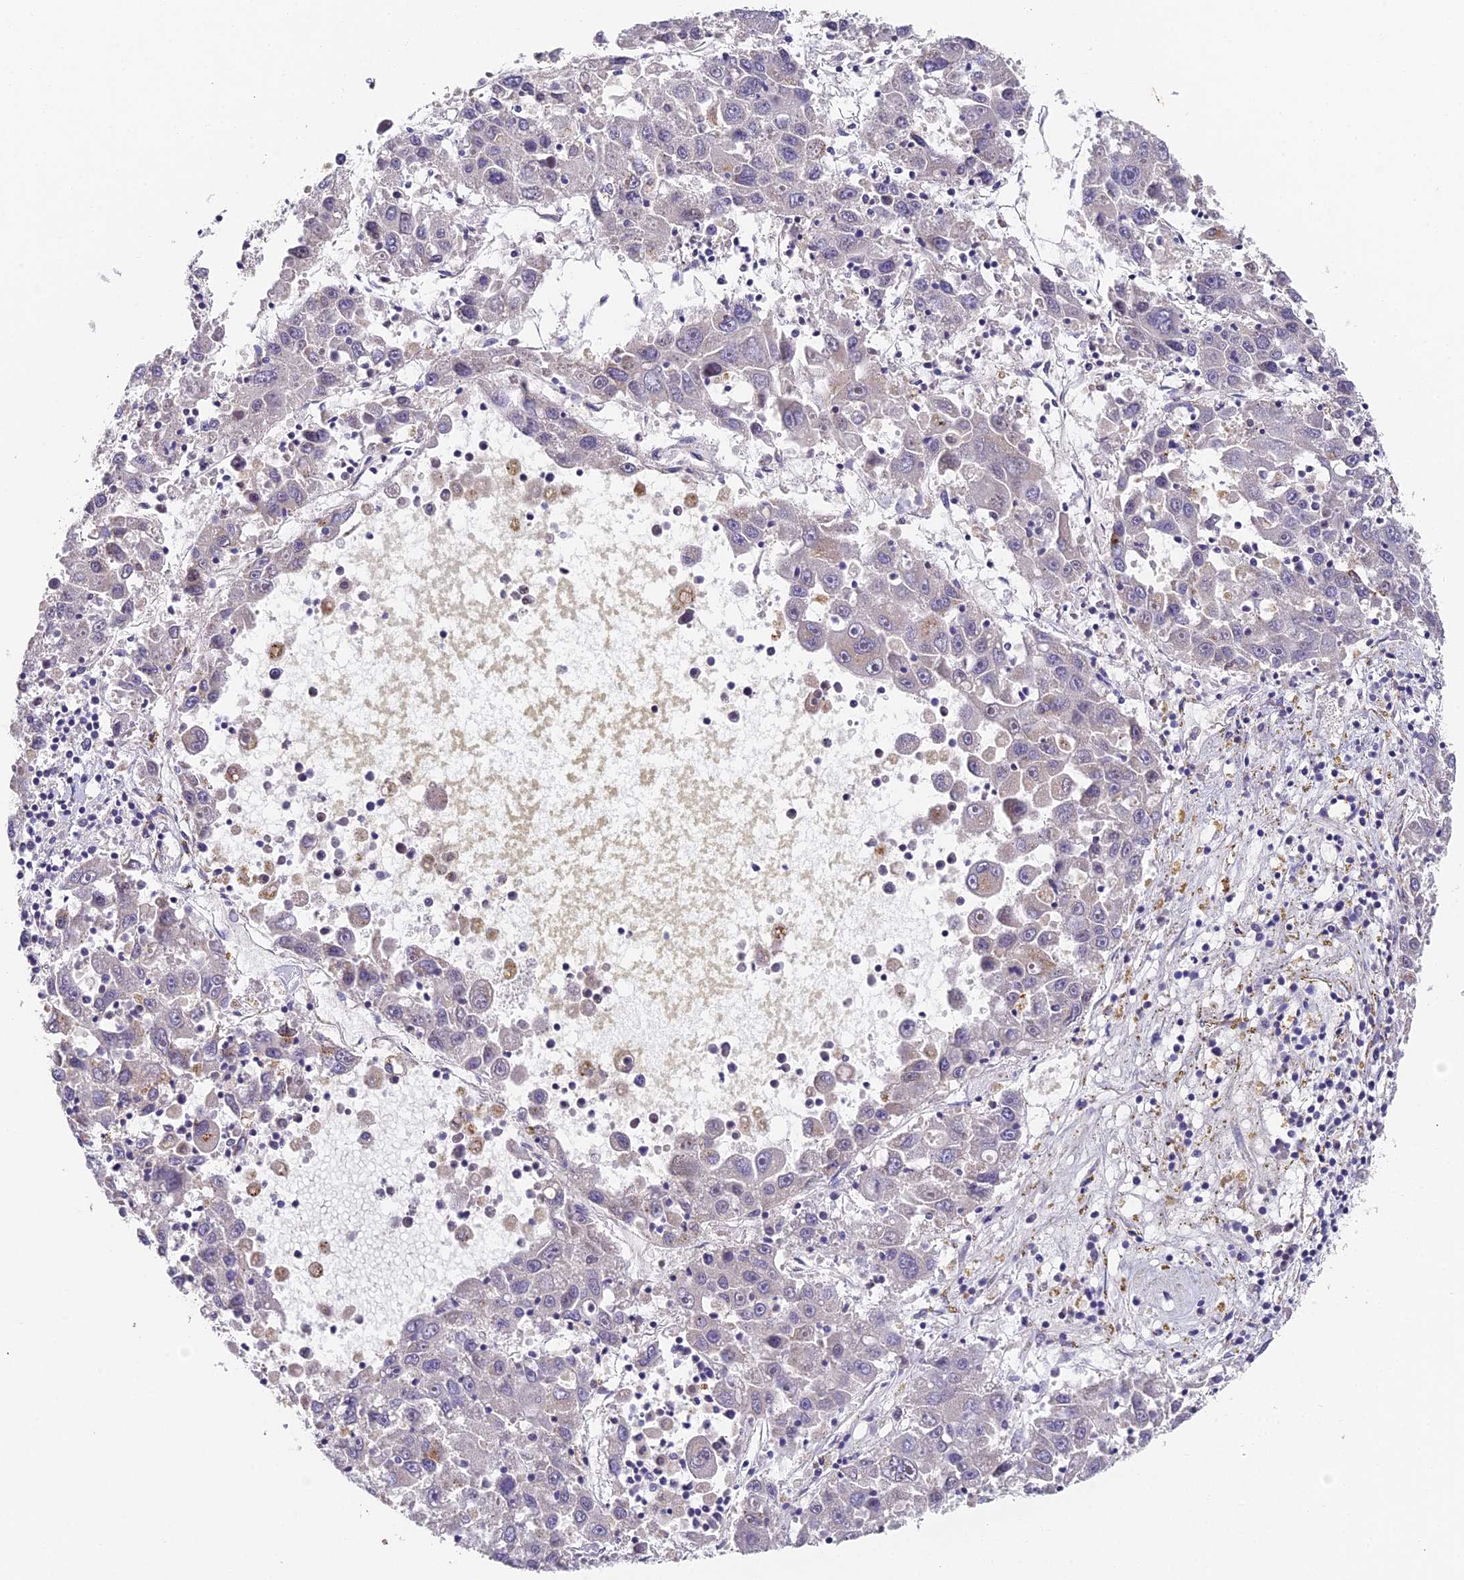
{"staining": {"intensity": "negative", "quantity": "none", "location": "none"}, "tissue": "liver cancer", "cell_type": "Tumor cells", "image_type": "cancer", "snomed": [{"axis": "morphology", "description": "Carcinoma, Hepatocellular, NOS"}, {"axis": "topography", "description": "Liver"}], "caption": "This is an immunohistochemistry (IHC) histopathology image of human hepatocellular carcinoma (liver). There is no expression in tumor cells.", "gene": "DNAAF10", "patient": {"sex": "male", "age": 49}}